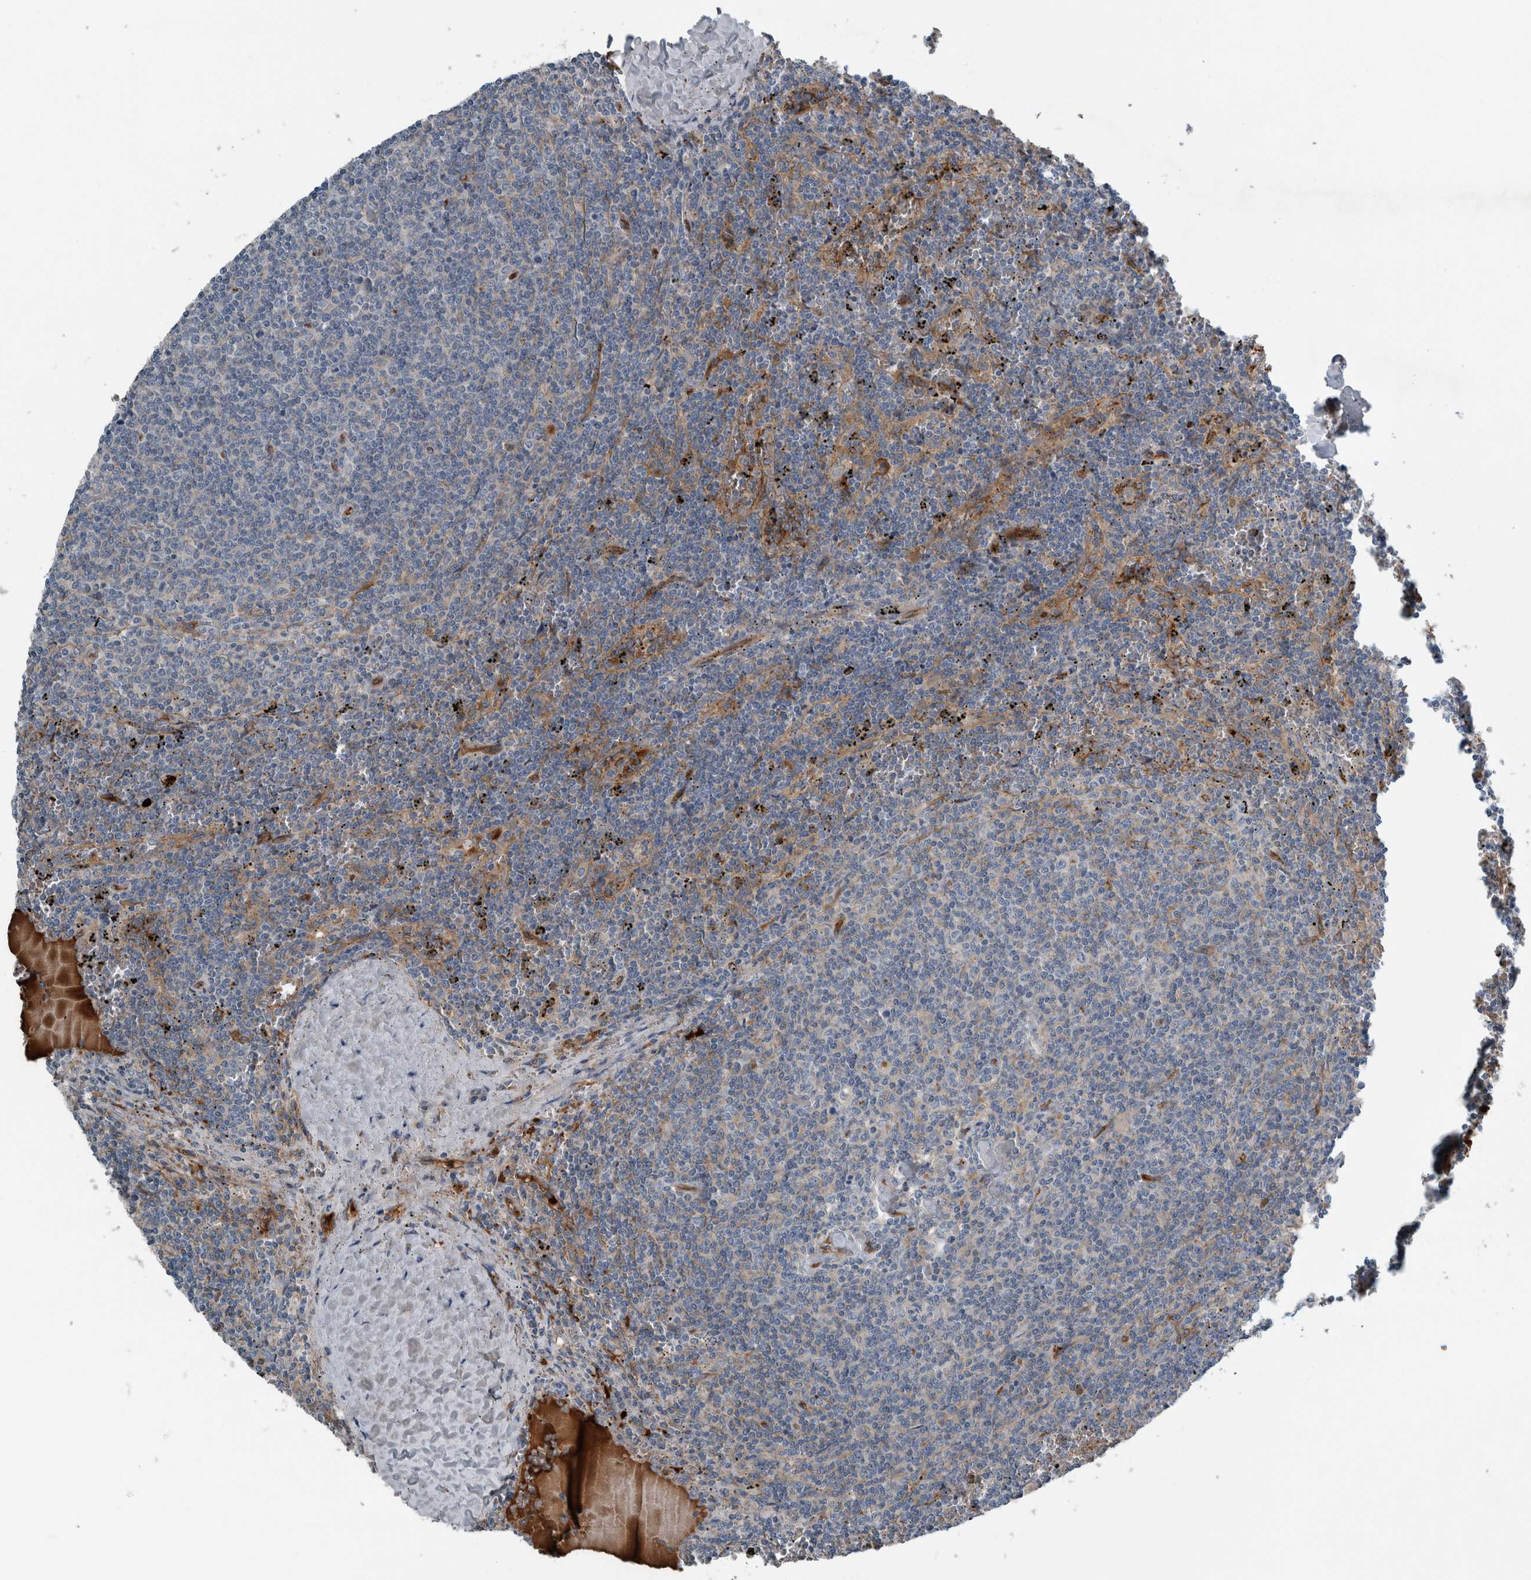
{"staining": {"intensity": "negative", "quantity": "none", "location": "none"}, "tissue": "lymphoma", "cell_type": "Tumor cells", "image_type": "cancer", "snomed": [{"axis": "morphology", "description": "Malignant lymphoma, non-Hodgkin's type, Low grade"}, {"axis": "topography", "description": "Spleen"}], "caption": "Low-grade malignant lymphoma, non-Hodgkin's type was stained to show a protein in brown. There is no significant staining in tumor cells. The staining is performed using DAB (3,3'-diaminobenzidine) brown chromogen with nuclei counter-stained in using hematoxylin.", "gene": "GLT8D2", "patient": {"sex": "female", "age": 50}}